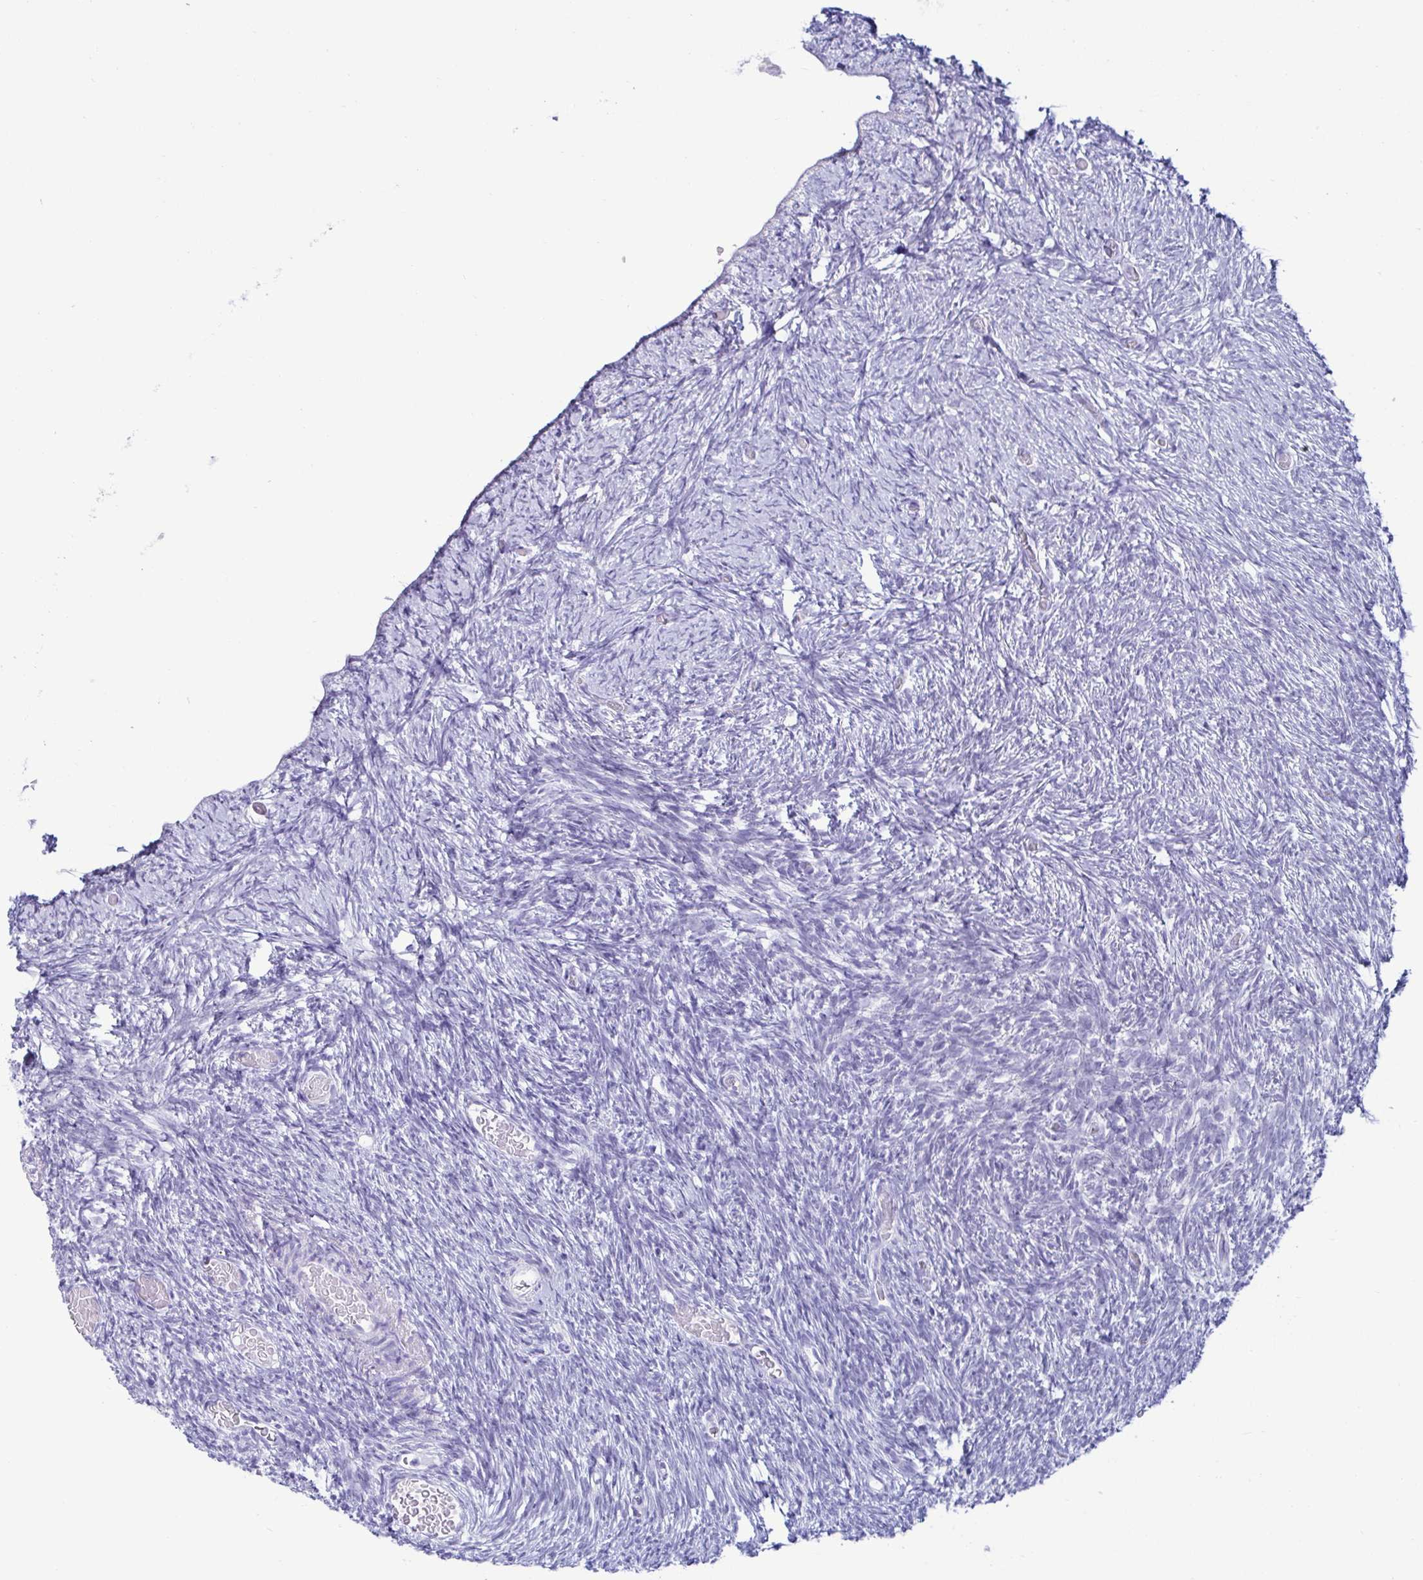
{"staining": {"intensity": "negative", "quantity": "none", "location": "none"}, "tissue": "ovary", "cell_type": "Ovarian stroma cells", "image_type": "normal", "snomed": [{"axis": "morphology", "description": "Normal tissue, NOS"}, {"axis": "topography", "description": "Ovary"}], "caption": "IHC image of unremarkable human ovary stained for a protein (brown), which demonstrates no expression in ovarian stroma cells.", "gene": "TFPI2", "patient": {"sex": "female", "age": 39}}